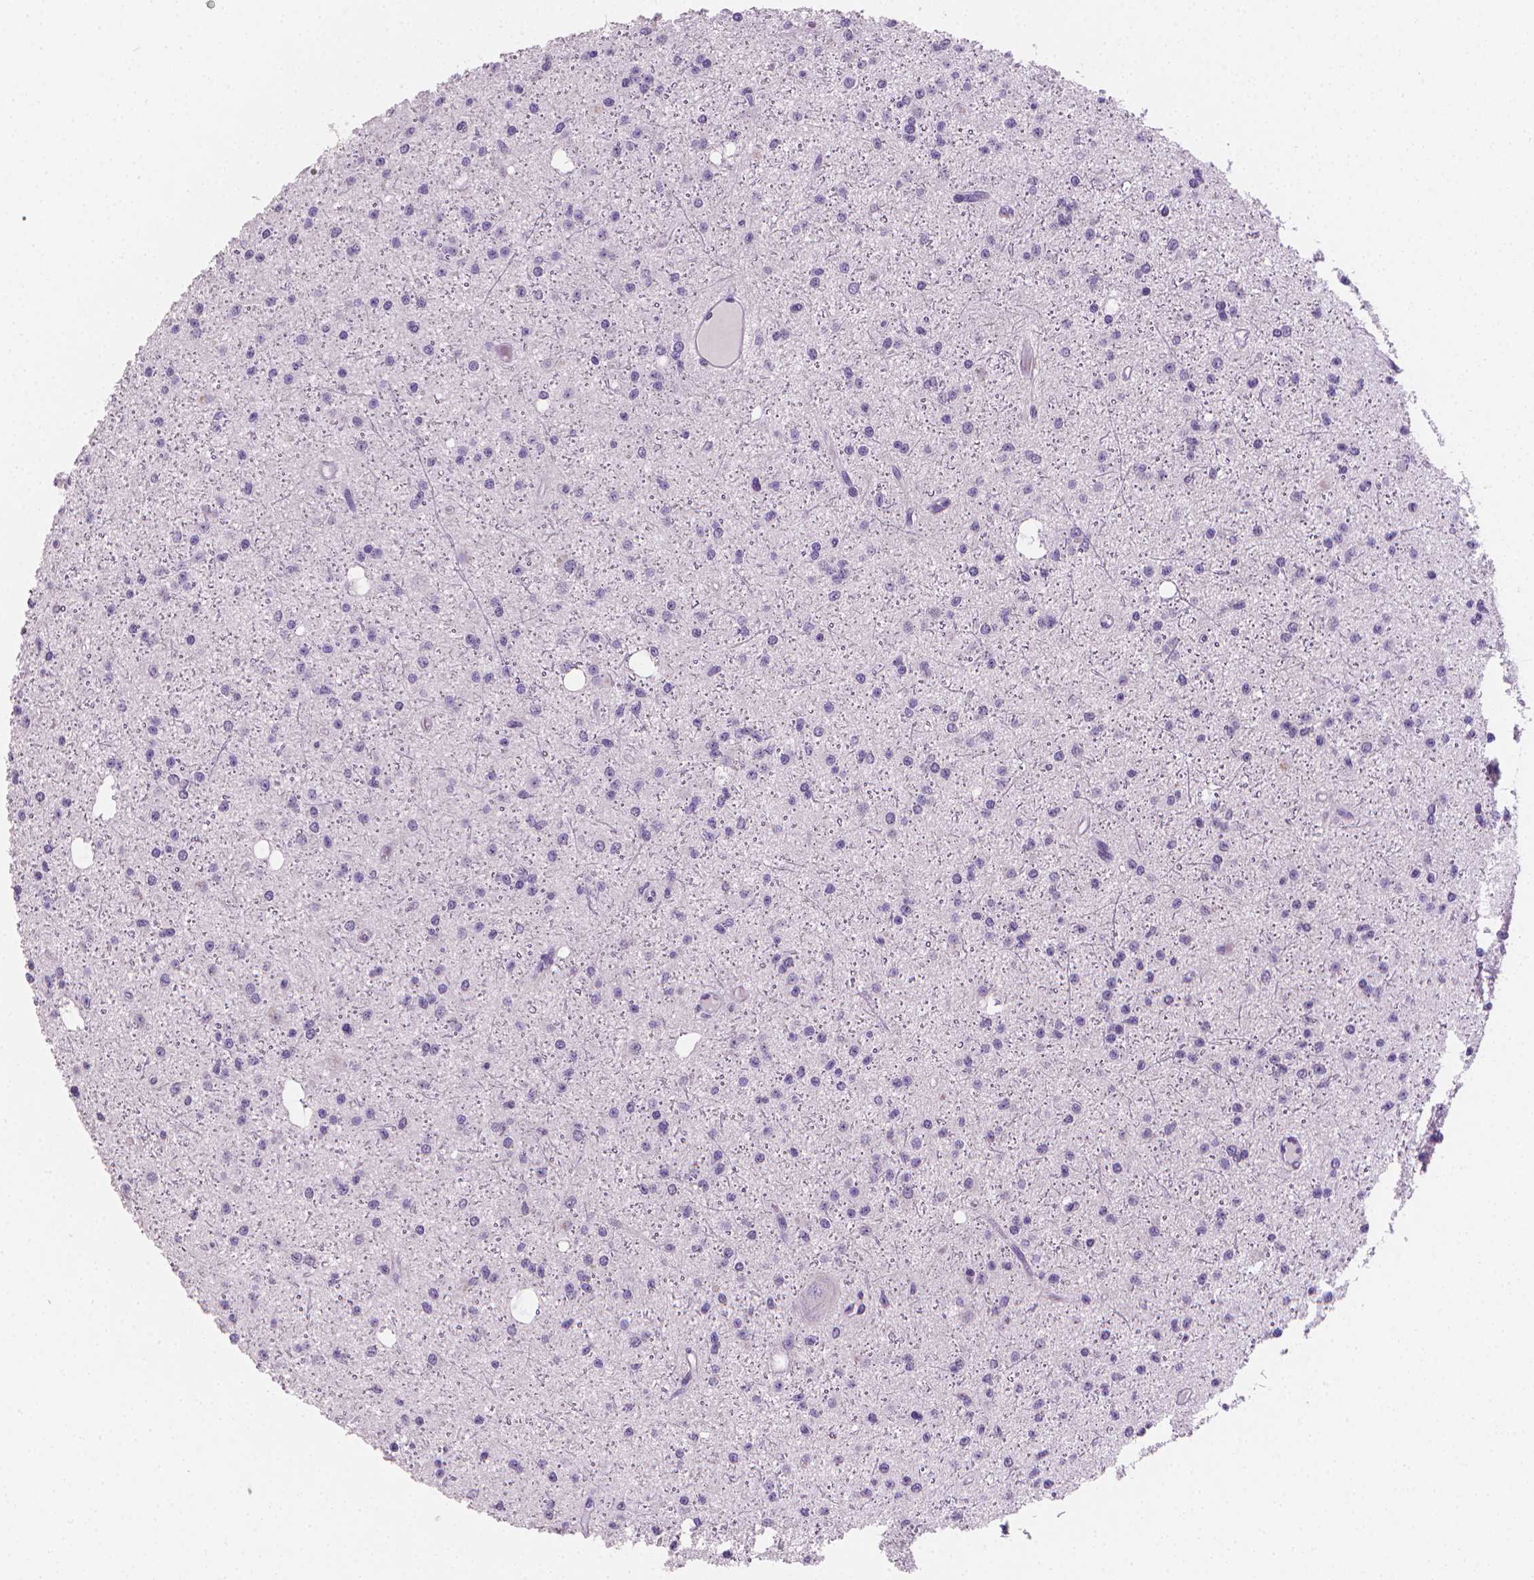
{"staining": {"intensity": "negative", "quantity": "none", "location": "none"}, "tissue": "glioma", "cell_type": "Tumor cells", "image_type": "cancer", "snomed": [{"axis": "morphology", "description": "Glioma, malignant, Low grade"}, {"axis": "topography", "description": "Brain"}], "caption": "There is no significant positivity in tumor cells of glioma. The staining was performed using DAB to visualize the protein expression in brown, while the nuclei were stained in blue with hematoxylin (Magnification: 20x).", "gene": "TNNI2", "patient": {"sex": "male", "age": 27}}